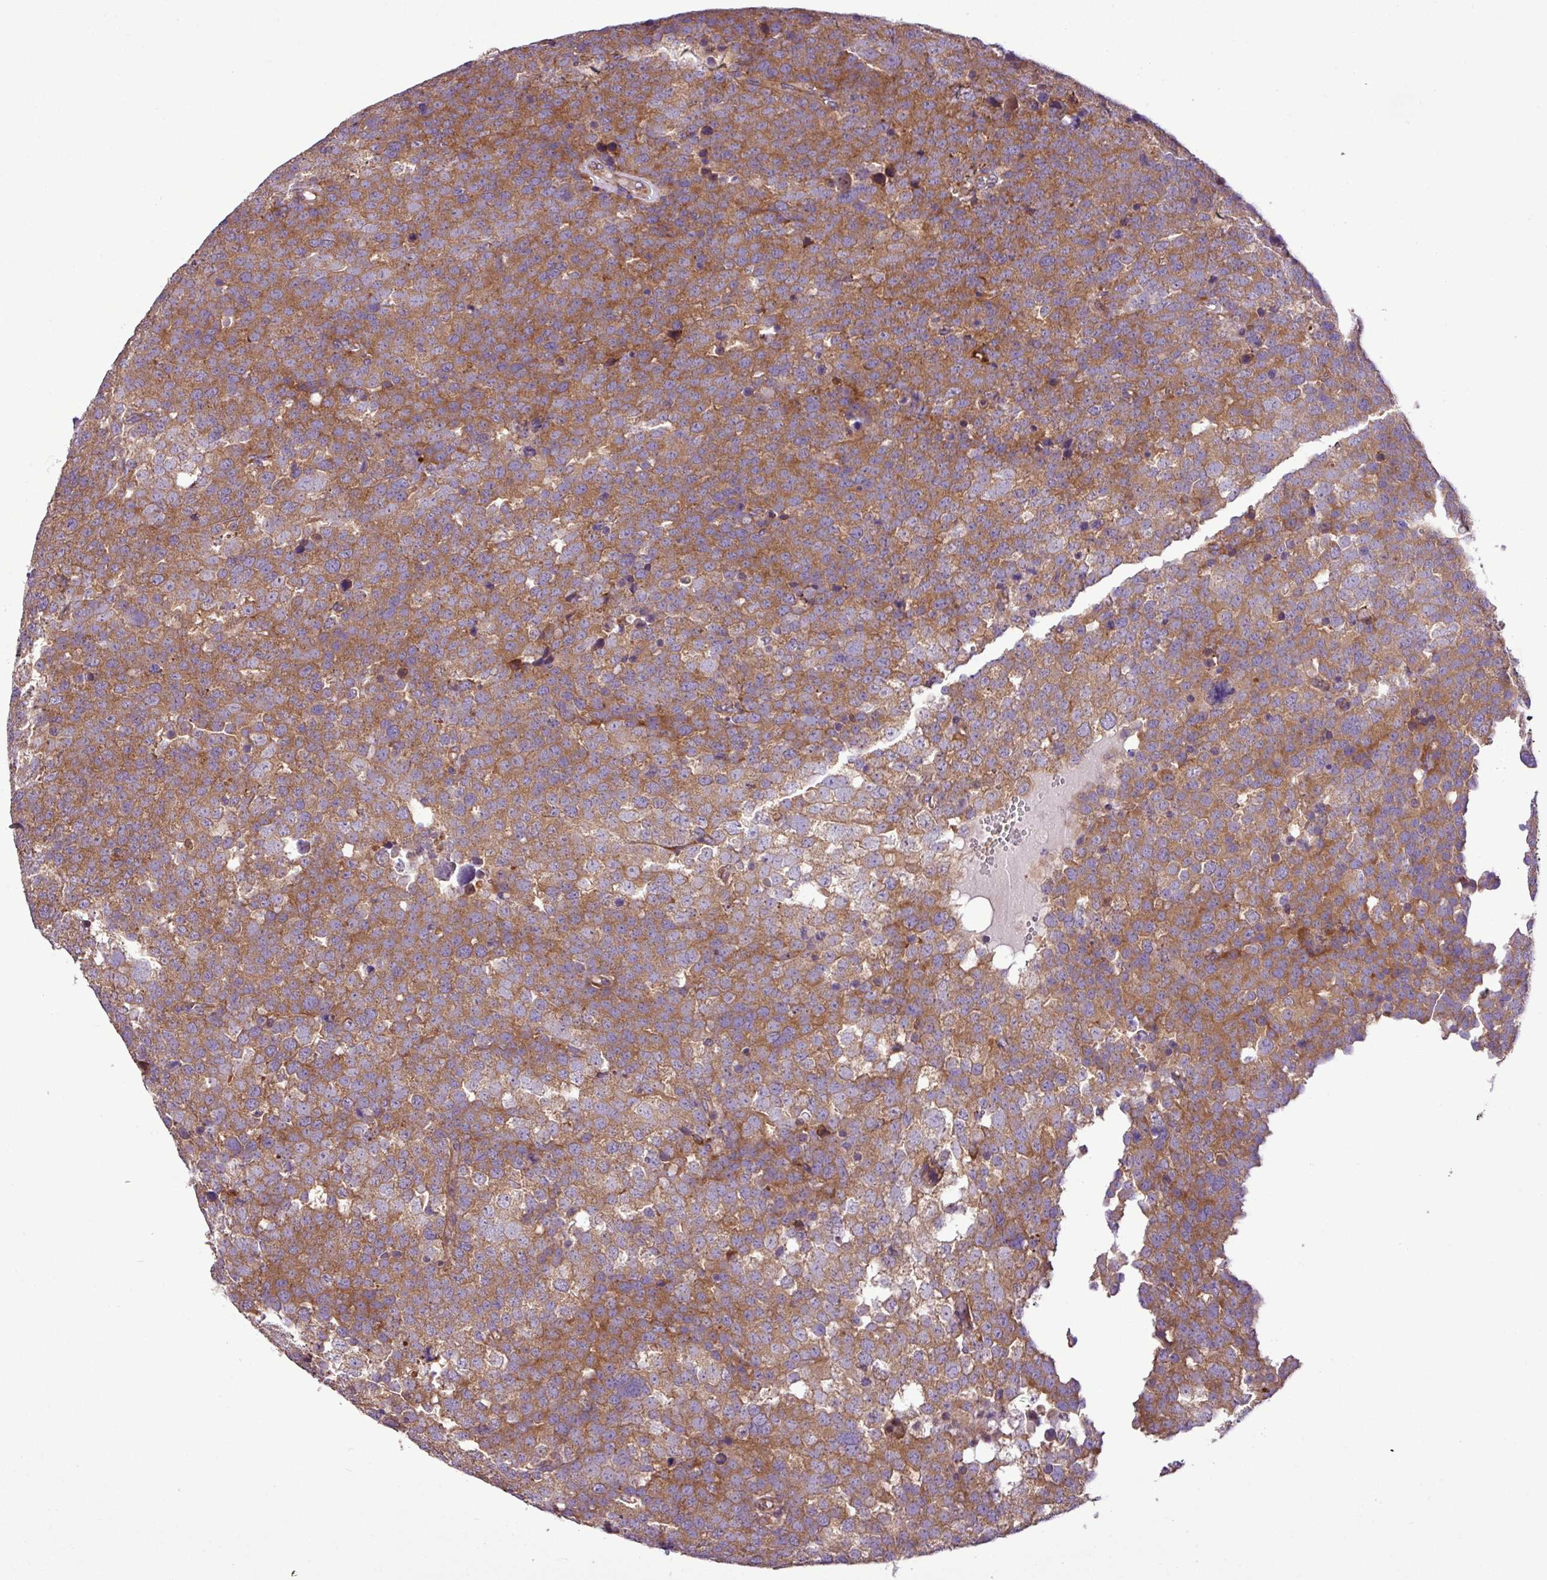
{"staining": {"intensity": "moderate", "quantity": ">75%", "location": "cytoplasmic/membranous"}, "tissue": "testis cancer", "cell_type": "Tumor cells", "image_type": "cancer", "snomed": [{"axis": "morphology", "description": "Seminoma, NOS"}, {"axis": "topography", "description": "Testis"}], "caption": "Moderate cytoplasmic/membranous expression for a protein is appreciated in approximately >75% of tumor cells of testis cancer using immunohistochemistry.", "gene": "RPL13", "patient": {"sex": "male", "age": 71}}